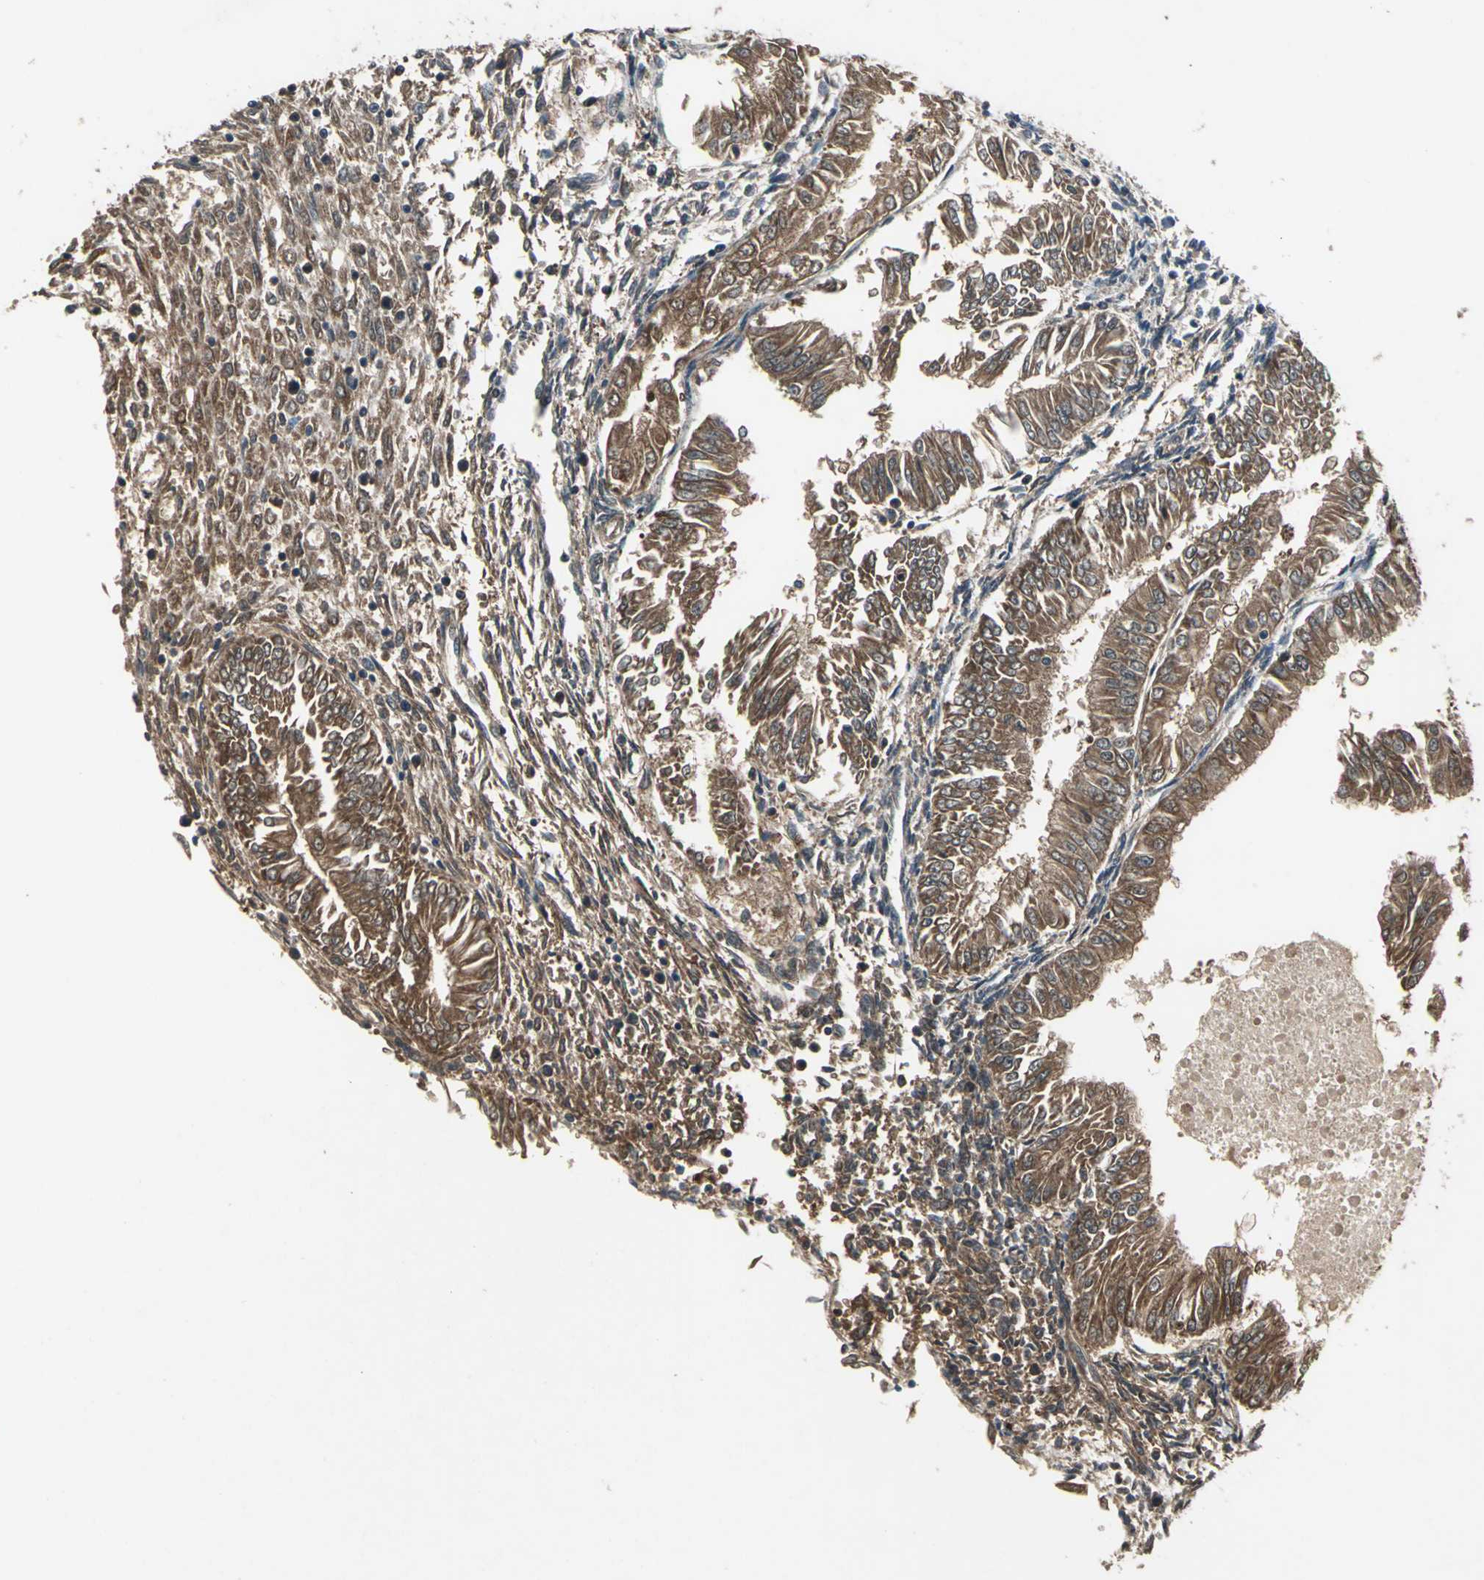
{"staining": {"intensity": "strong", "quantity": ">75%", "location": "cytoplasmic/membranous"}, "tissue": "endometrial cancer", "cell_type": "Tumor cells", "image_type": "cancer", "snomed": [{"axis": "morphology", "description": "Adenocarcinoma, NOS"}, {"axis": "topography", "description": "Endometrium"}], "caption": "Endometrial adenocarcinoma was stained to show a protein in brown. There is high levels of strong cytoplasmic/membranous positivity in about >75% of tumor cells. (DAB (3,3'-diaminobenzidine) IHC with brightfield microscopy, high magnification).", "gene": "CAPN1", "patient": {"sex": "female", "age": 53}}